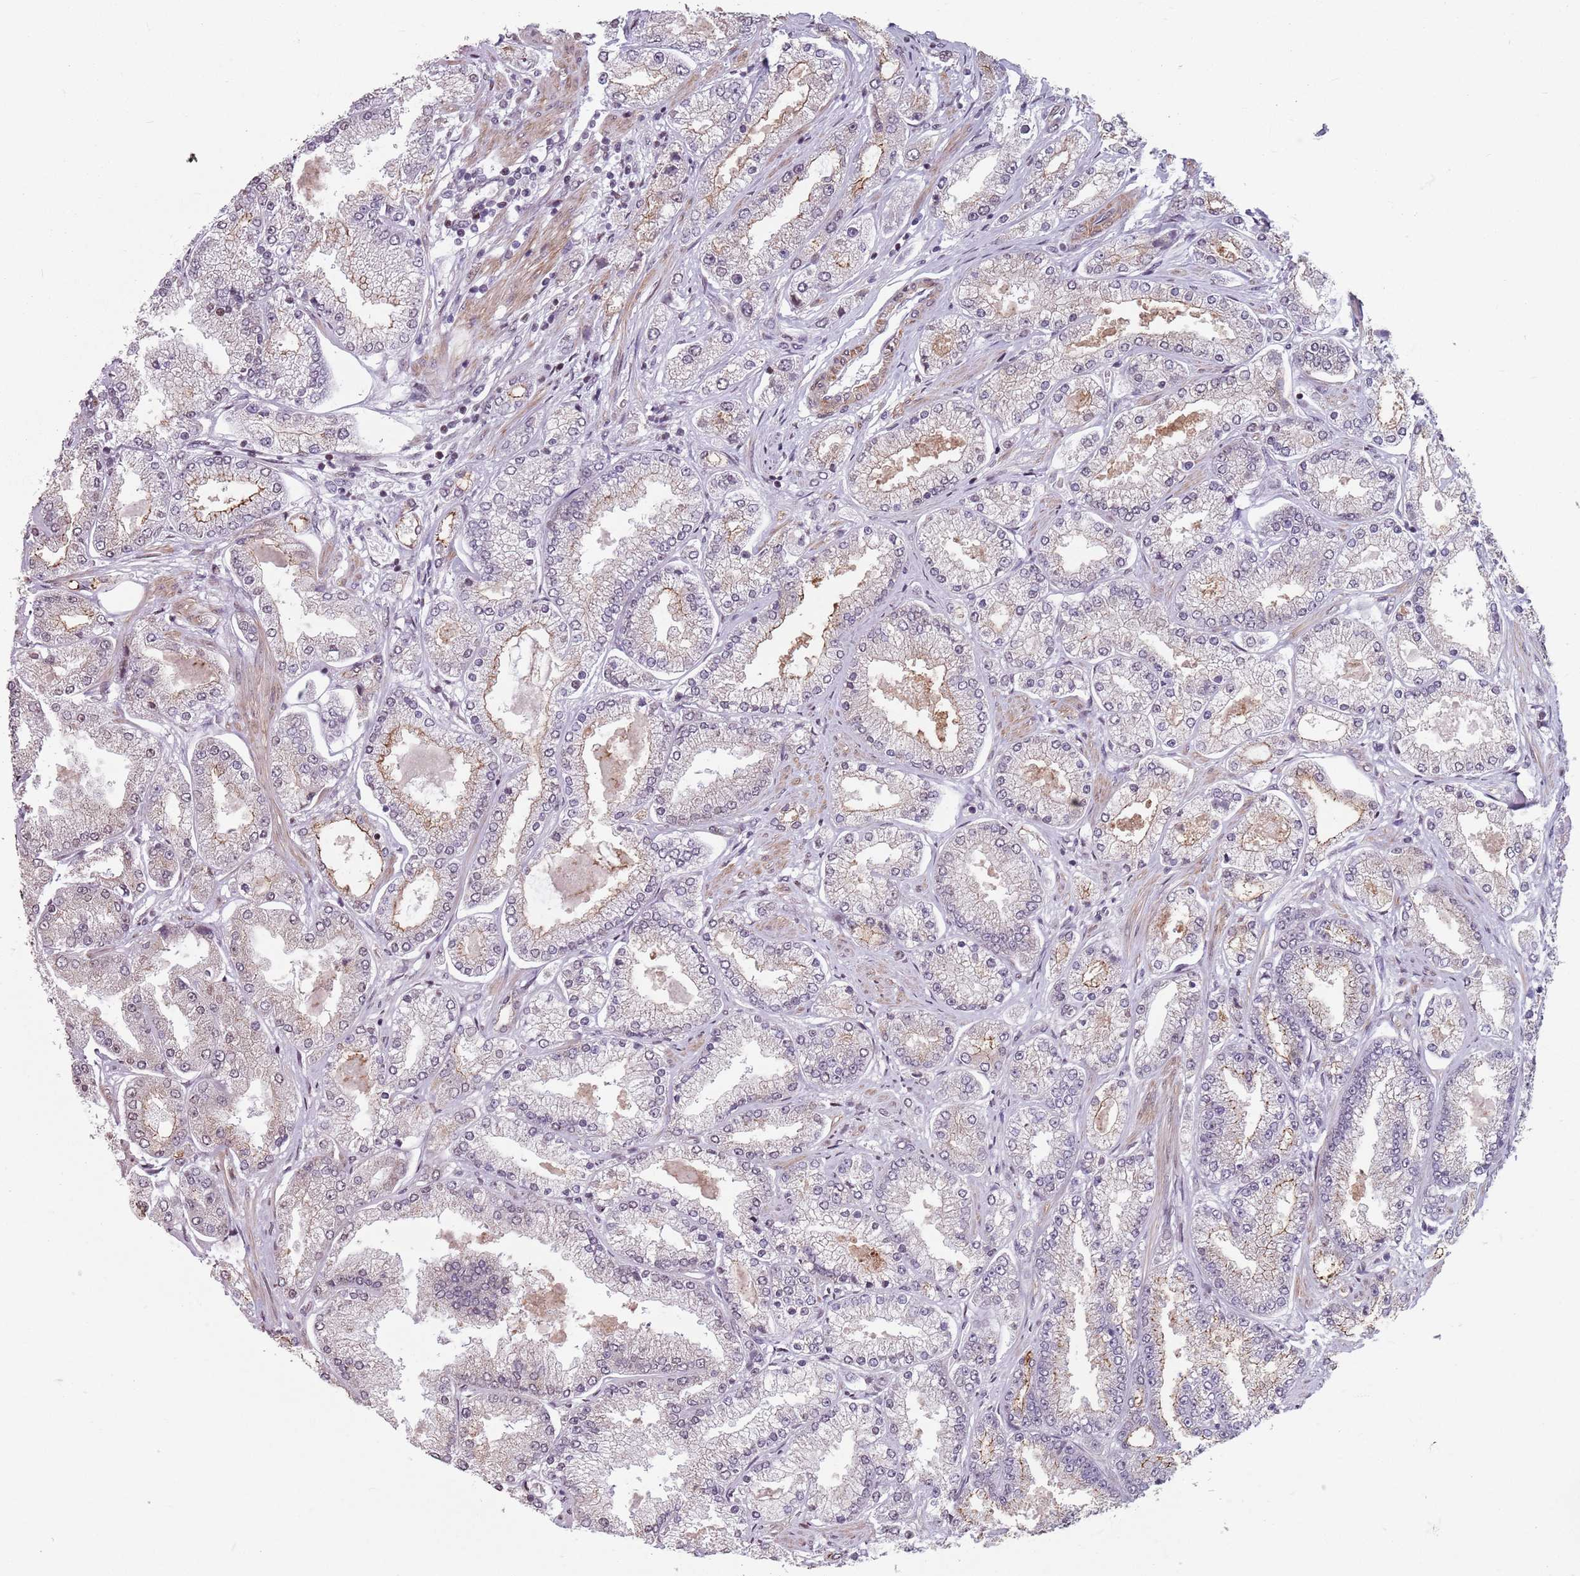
{"staining": {"intensity": "weak", "quantity": "<25%", "location": "cytoplasmic/membranous"}, "tissue": "prostate cancer", "cell_type": "Tumor cells", "image_type": "cancer", "snomed": [{"axis": "morphology", "description": "Adenocarcinoma, High grade"}, {"axis": "topography", "description": "Prostate"}], "caption": "DAB (3,3'-diaminobenzidine) immunohistochemical staining of prostate adenocarcinoma (high-grade) reveals no significant expression in tumor cells.", "gene": "TMC4", "patient": {"sex": "male", "age": 69}}